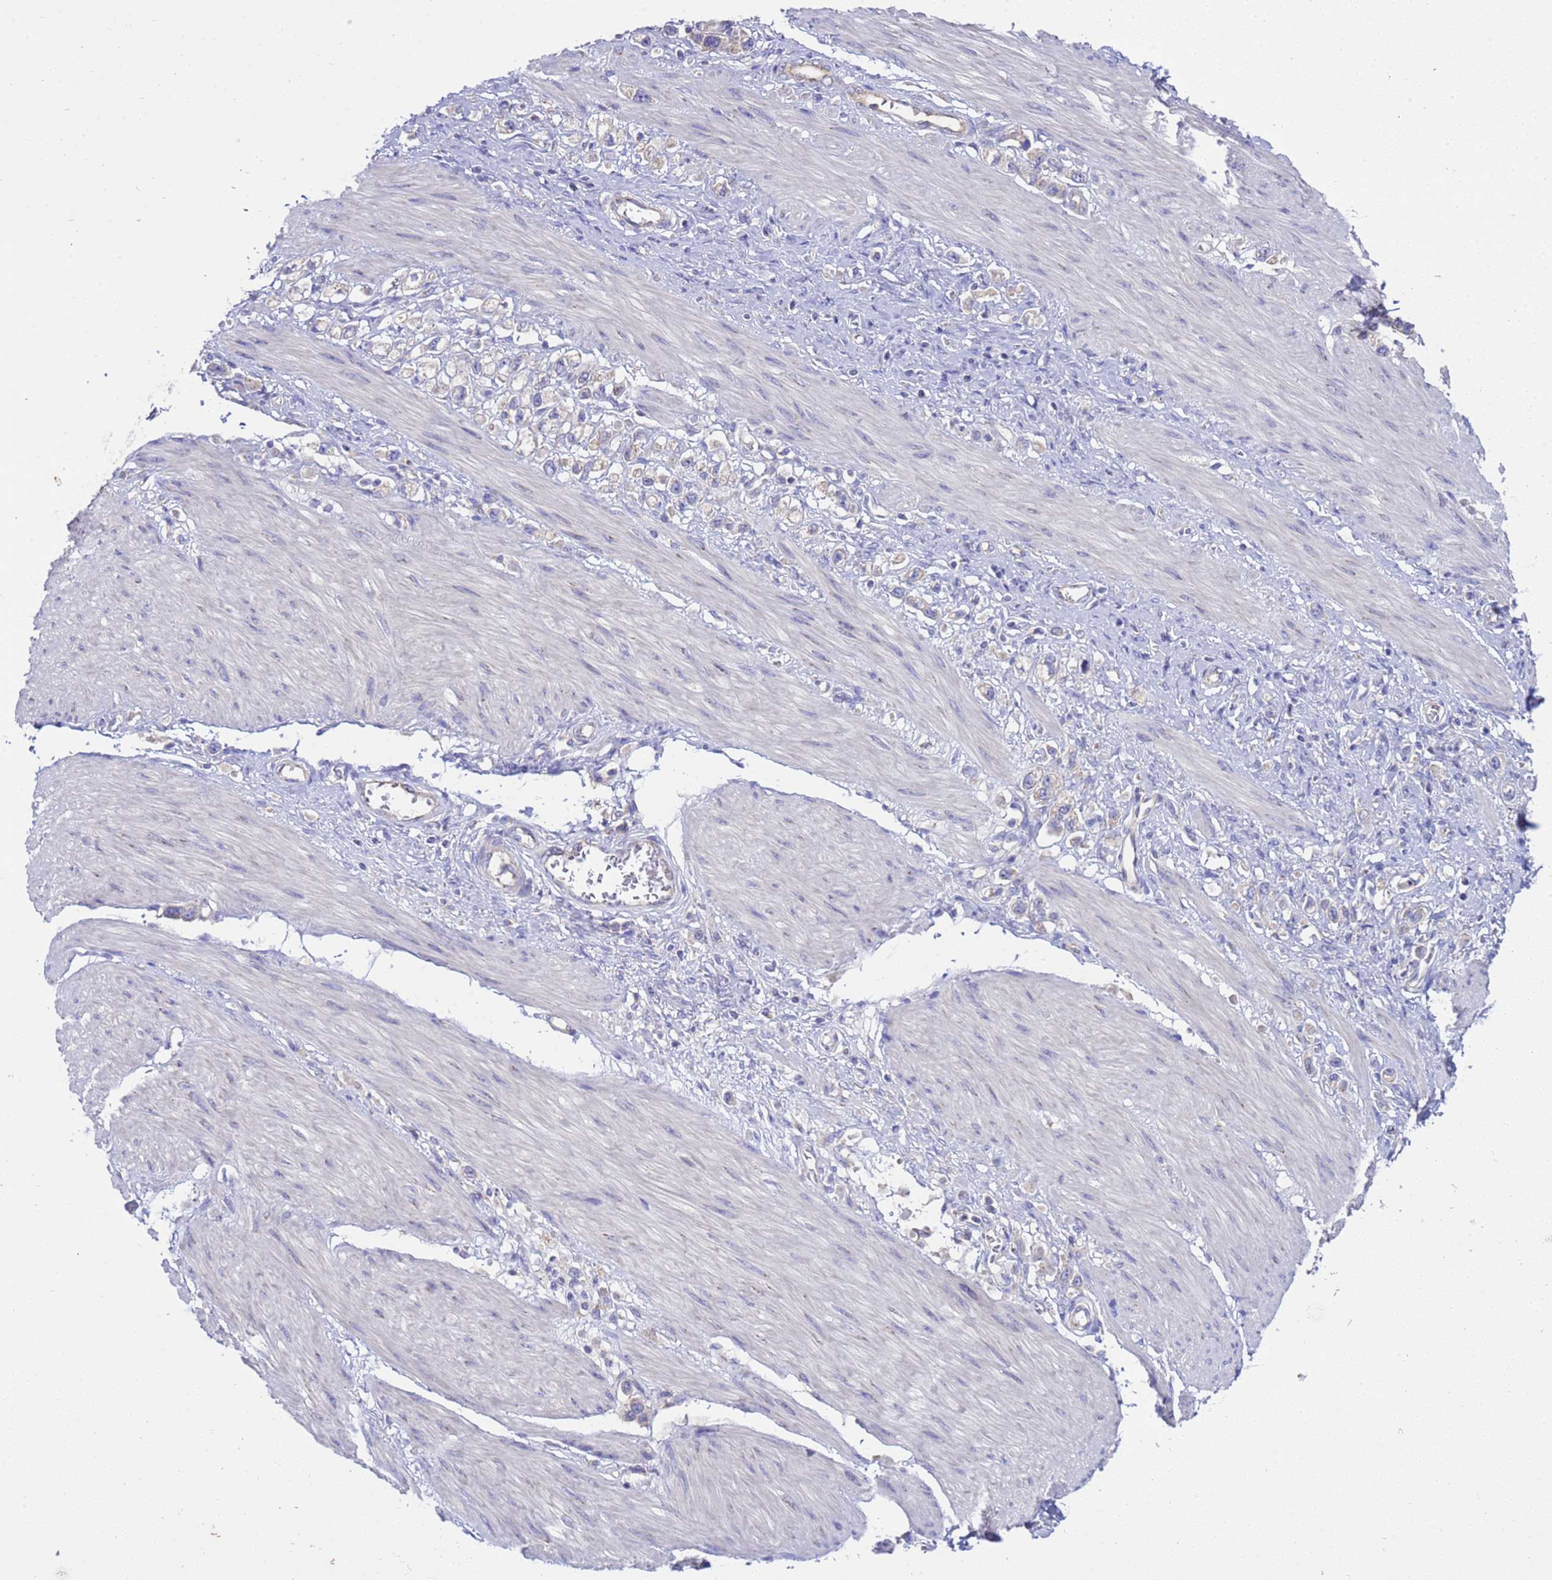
{"staining": {"intensity": "negative", "quantity": "none", "location": "none"}, "tissue": "stomach cancer", "cell_type": "Tumor cells", "image_type": "cancer", "snomed": [{"axis": "morphology", "description": "Adenocarcinoma, NOS"}, {"axis": "topography", "description": "Stomach"}], "caption": "The immunohistochemistry histopathology image has no significant expression in tumor cells of stomach cancer tissue.", "gene": "ANAPC1", "patient": {"sex": "female", "age": 65}}